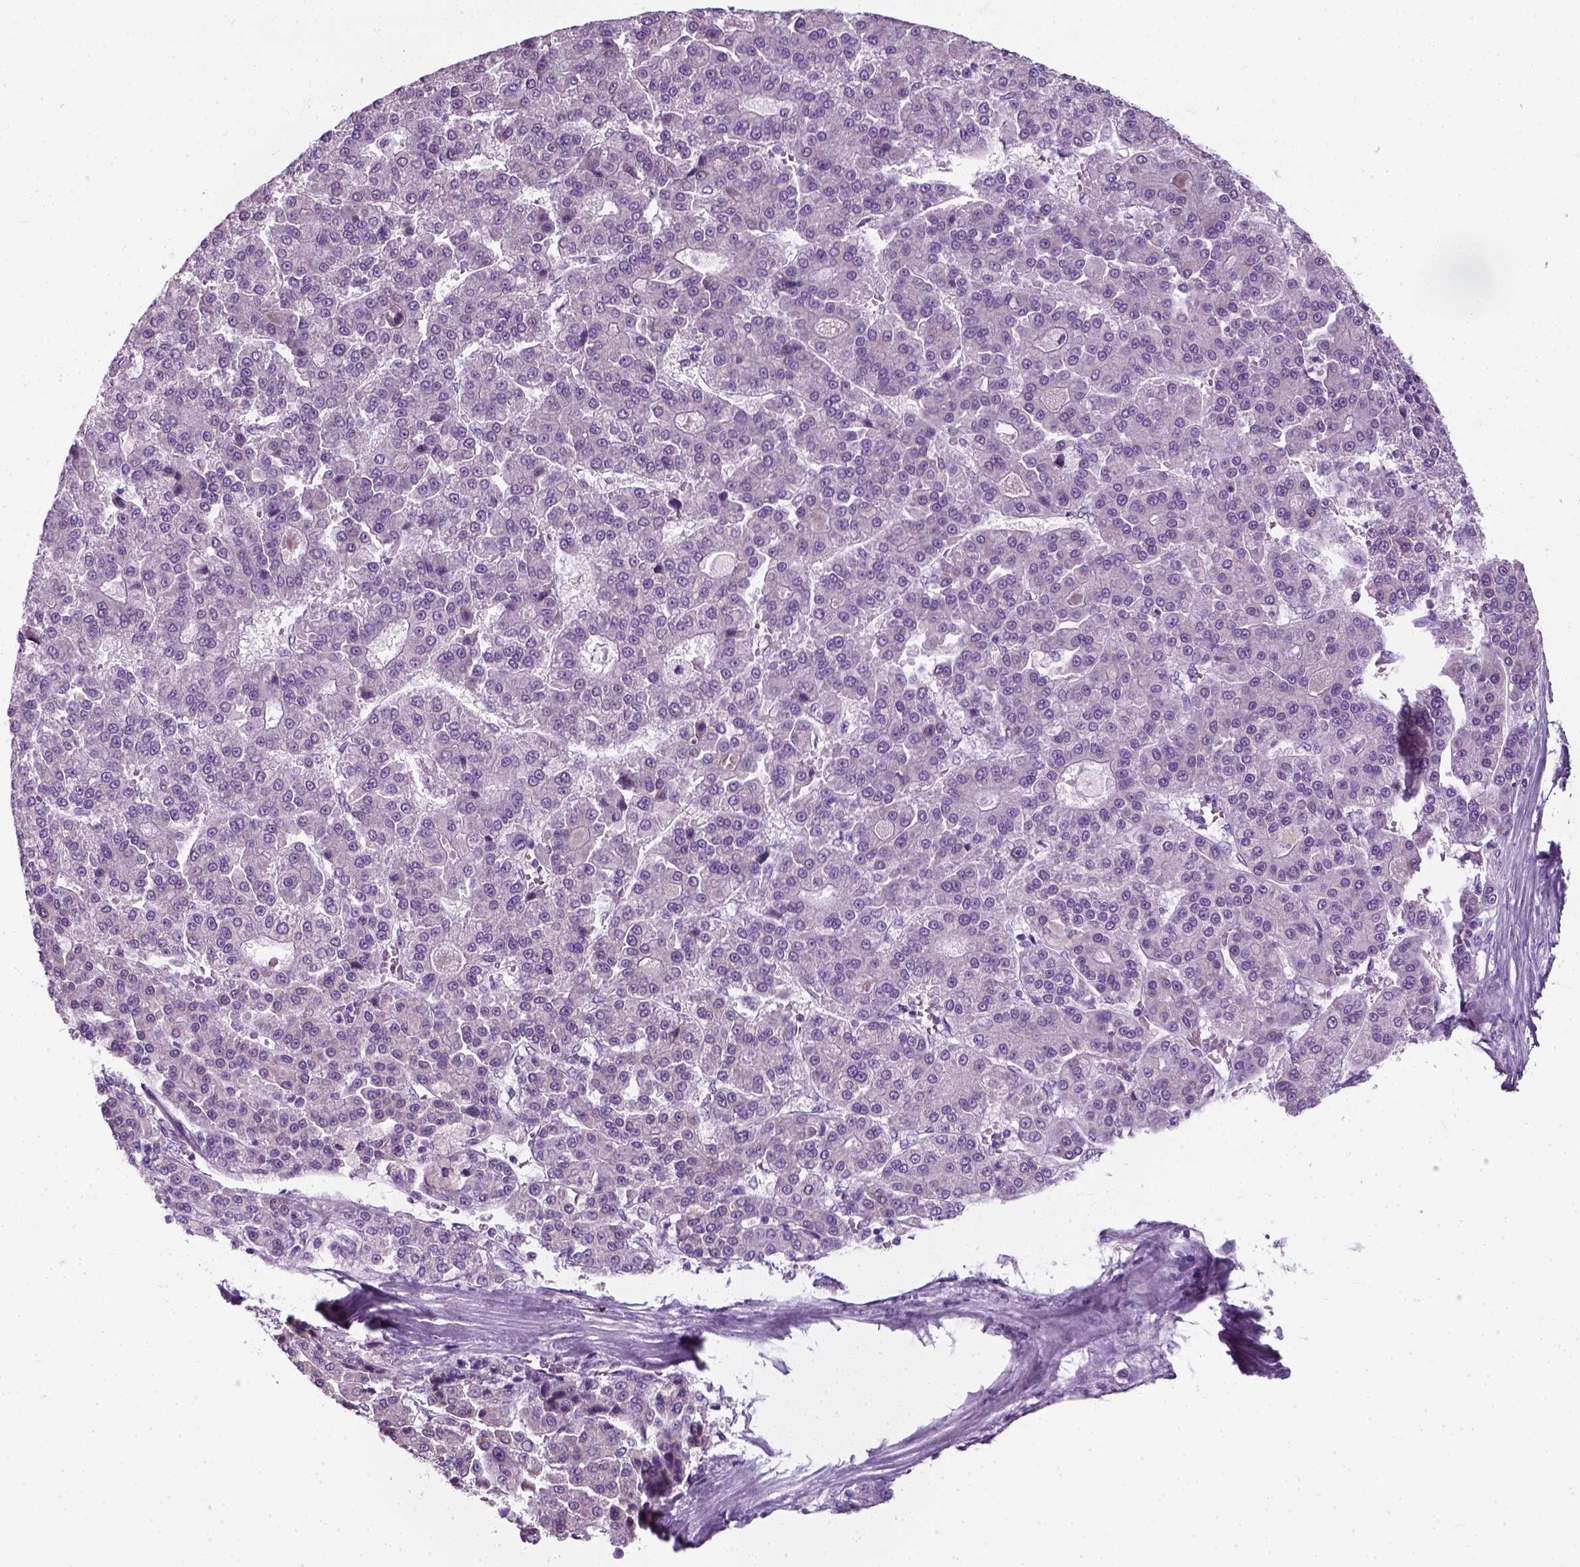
{"staining": {"intensity": "negative", "quantity": "none", "location": "none"}, "tissue": "liver cancer", "cell_type": "Tumor cells", "image_type": "cancer", "snomed": [{"axis": "morphology", "description": "Carcinoma, Hepatocellular, NOS"}, {"axis": "topography", "description": "Liver"}], "caption": "Immunohistochemistry photomicrograph of liver hepatocellular carcinoma stained for a protein (brown), which exhibits no staining in tumor cells. (DAB IHC visualized using brightfield microscopy, high magnification).", "gene": "SLC12A5", "patient": {"sex": "male", "age": 70}}